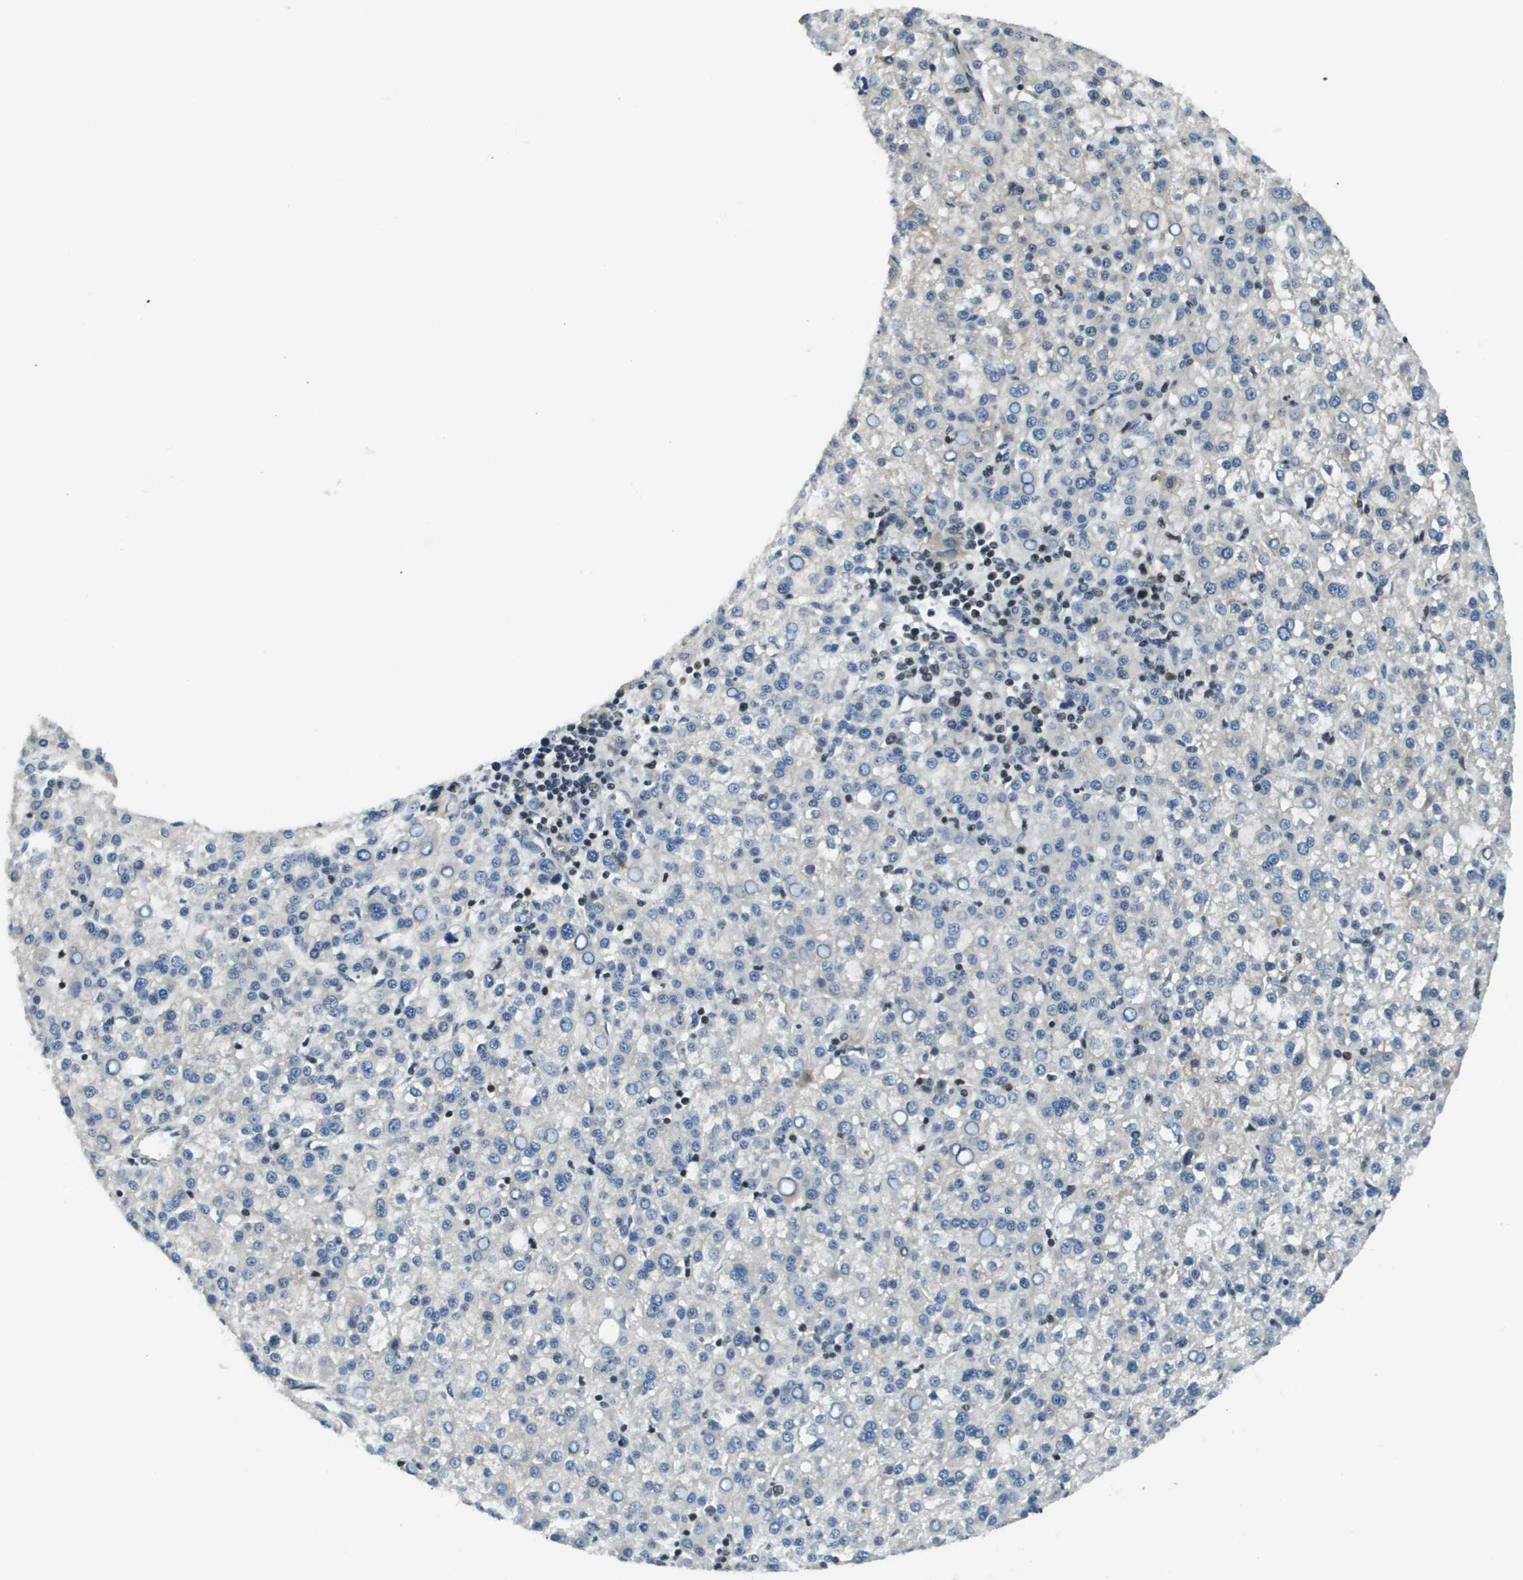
{"staining": {"intensity": "negative", "quantity": "none", "location": "none"}, "tissue": "liver cancer", "cell_type": "Tumor cells", "image_type": "cancer", "snomed": [{"axis": "morphology", "description": "Carcinoma, Hepatocellular, NOS"}, {"axis": "topography", "description": "Liver"}], "caption": "An immunohistochemistry histopathology image of liver cancer (hepatocellular carcinoma) is shown. There is no staining in tumor cells of liver cancer (hepatocellular carcinoma).", "gene": "ESYT1", "patient": {"sex": "female", "age": 58}}